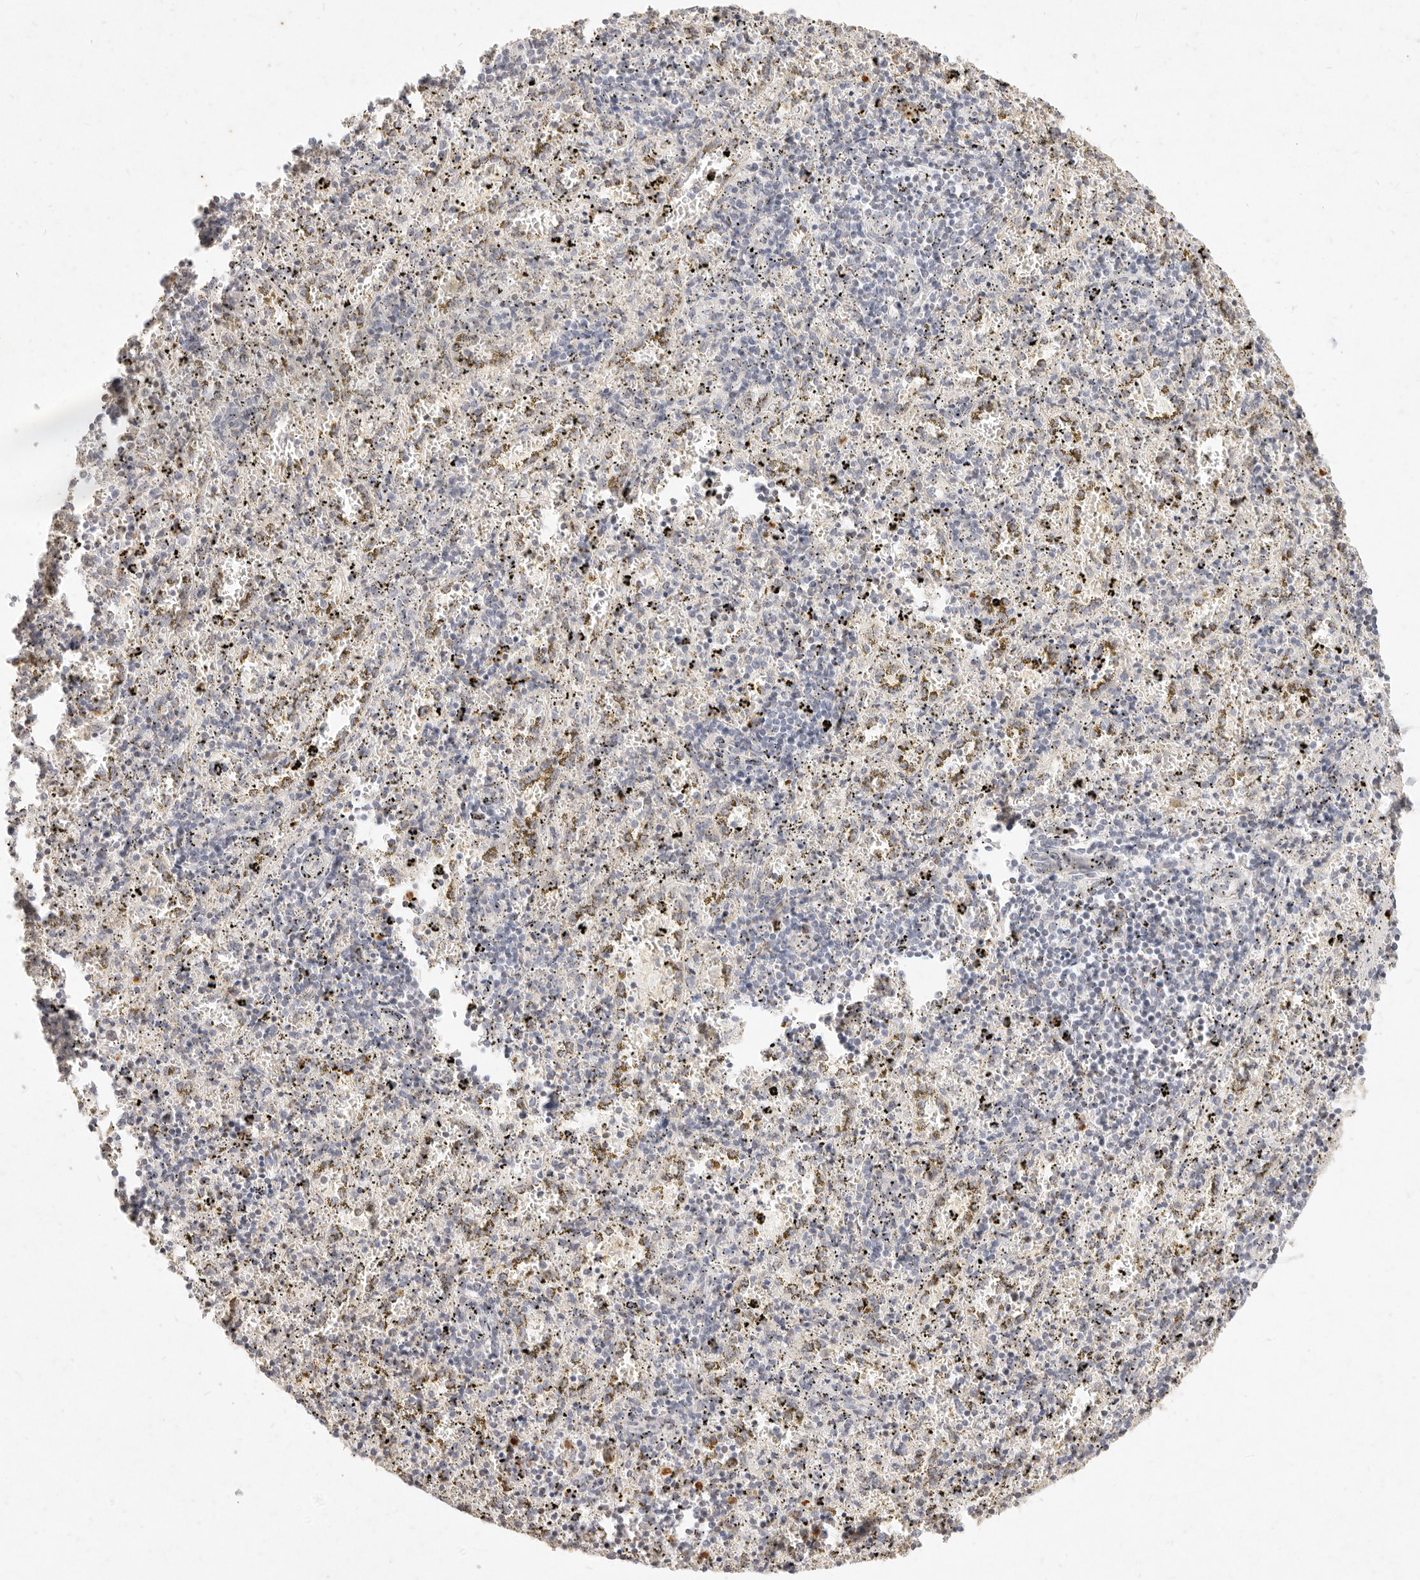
{"staining": {"intensity": "moderate", "quantity": "<25%", "location": "cytoplasmic/membranous"}, "tissue": "spleen", "cell_type": "Cells in red pulp", "image_type": "normal", "snomed": [{"axis": "morphology", "description": "Normal tissue, NOS"}, {"axis": "topography", "description": "Spleen"}], "caption": "Brown immunohistochemical staining in unremarkable human spleen displays moderate cytoplasmic/membranous expression in approximately <25% of cells in red pulp.", "gene": "ASCL3", "patient": {"sex": "male", "age": 11}}